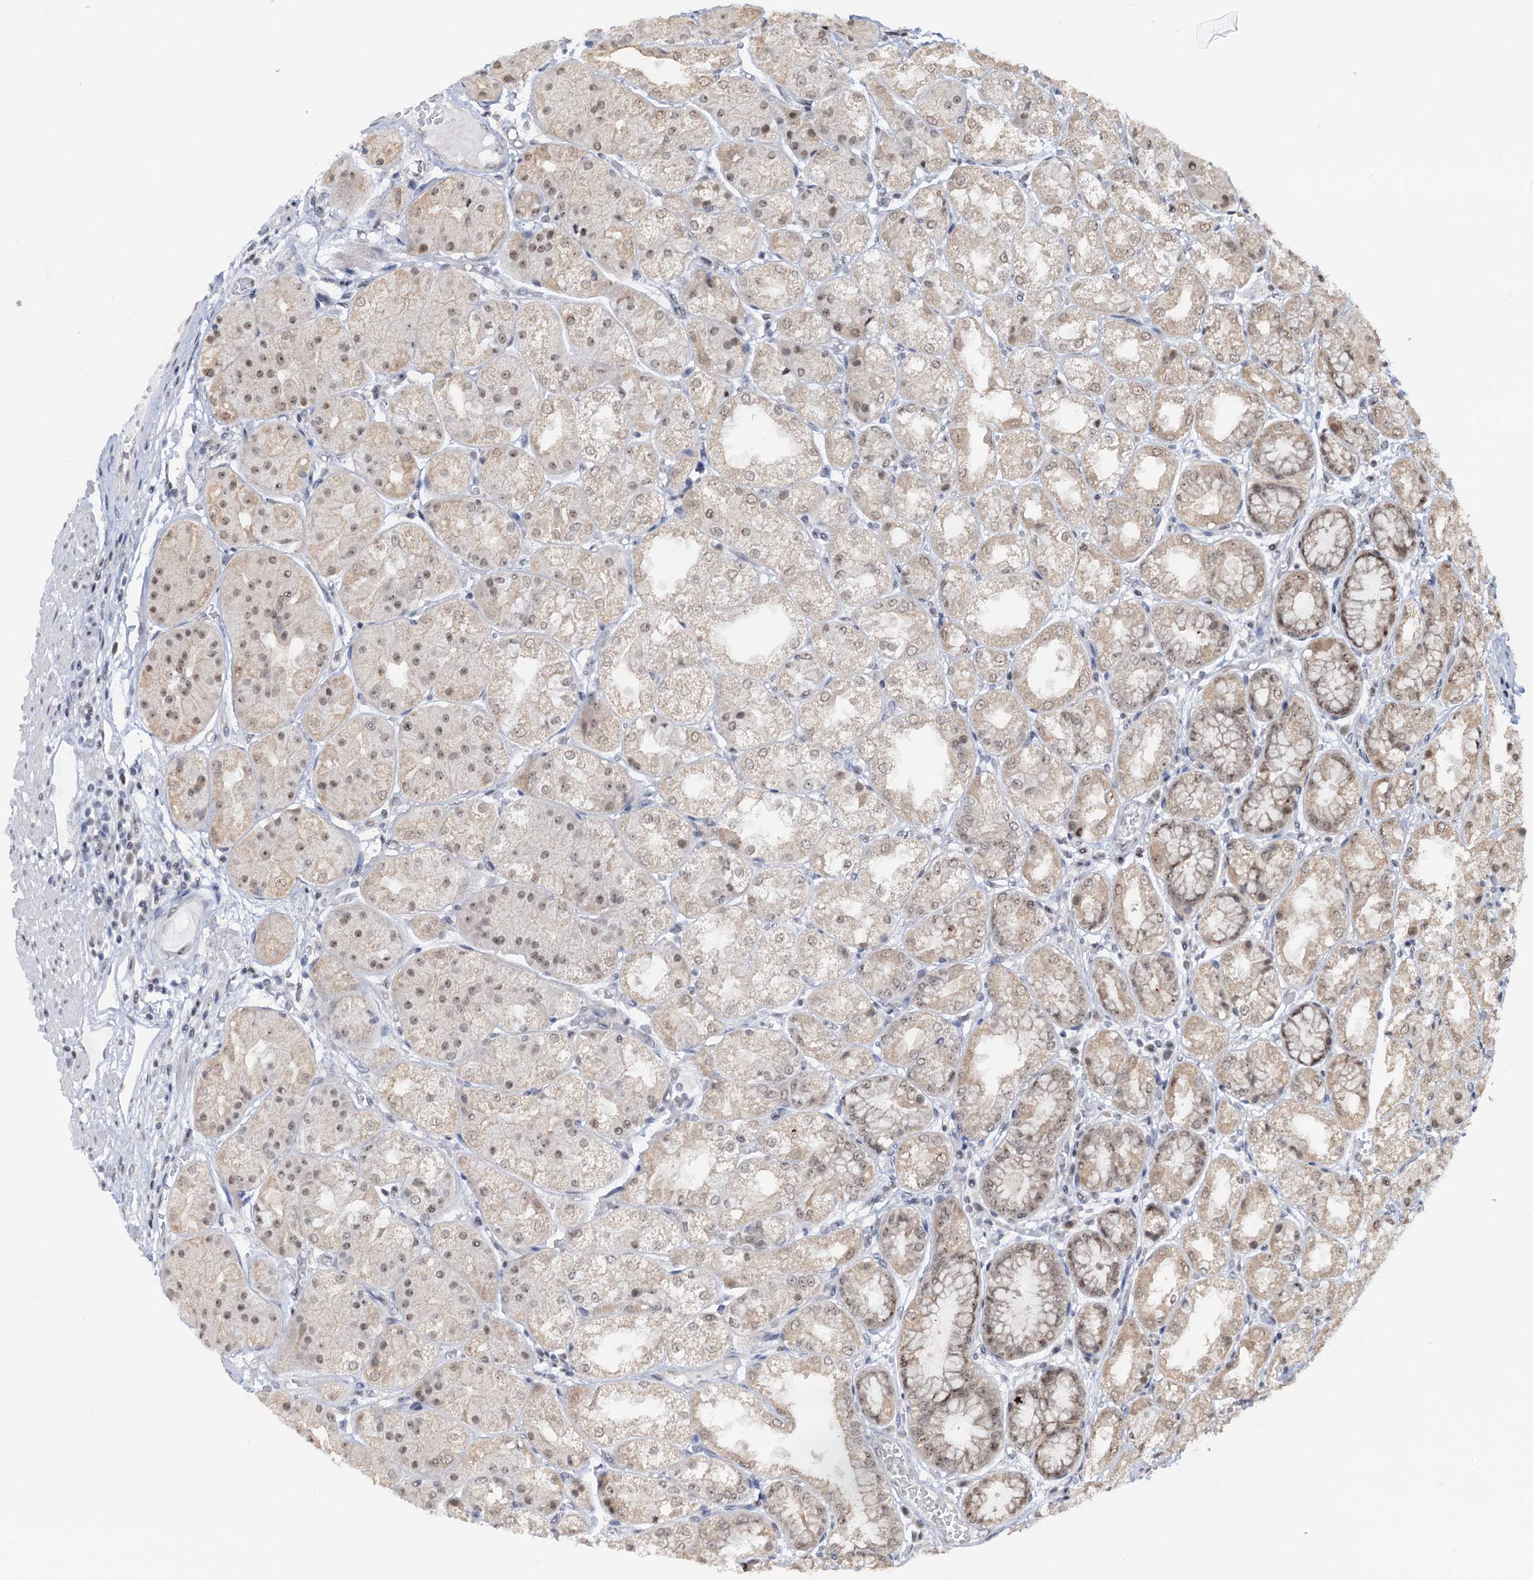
{"staining": {"intensity": "weak", "quantity": ">75%", "location": "cytoplasmic/membranous,nuclear"}, "tissue": "stomach", "cell_type": "Glandular cells", "image_type": "normal", "snomed": [{"axis": "morphology", "description": "Normal tissue, NOS"}, {"axis": "topography", "description": "Stomach, upper"}], "caption": "Immunohistochemistry histopathology image of unremarkable stomach: stomach stained using immunohistochemistry (IHC) reveals low levels of weak protein expression localized specifically in the cytoplasmic/membranous,nuclear of glandular cells, appearing as a cytoplasmic/membranous,nuclear brown color.", "gene": "NAT10", "patient": {"sex": "male", "age": 72}}